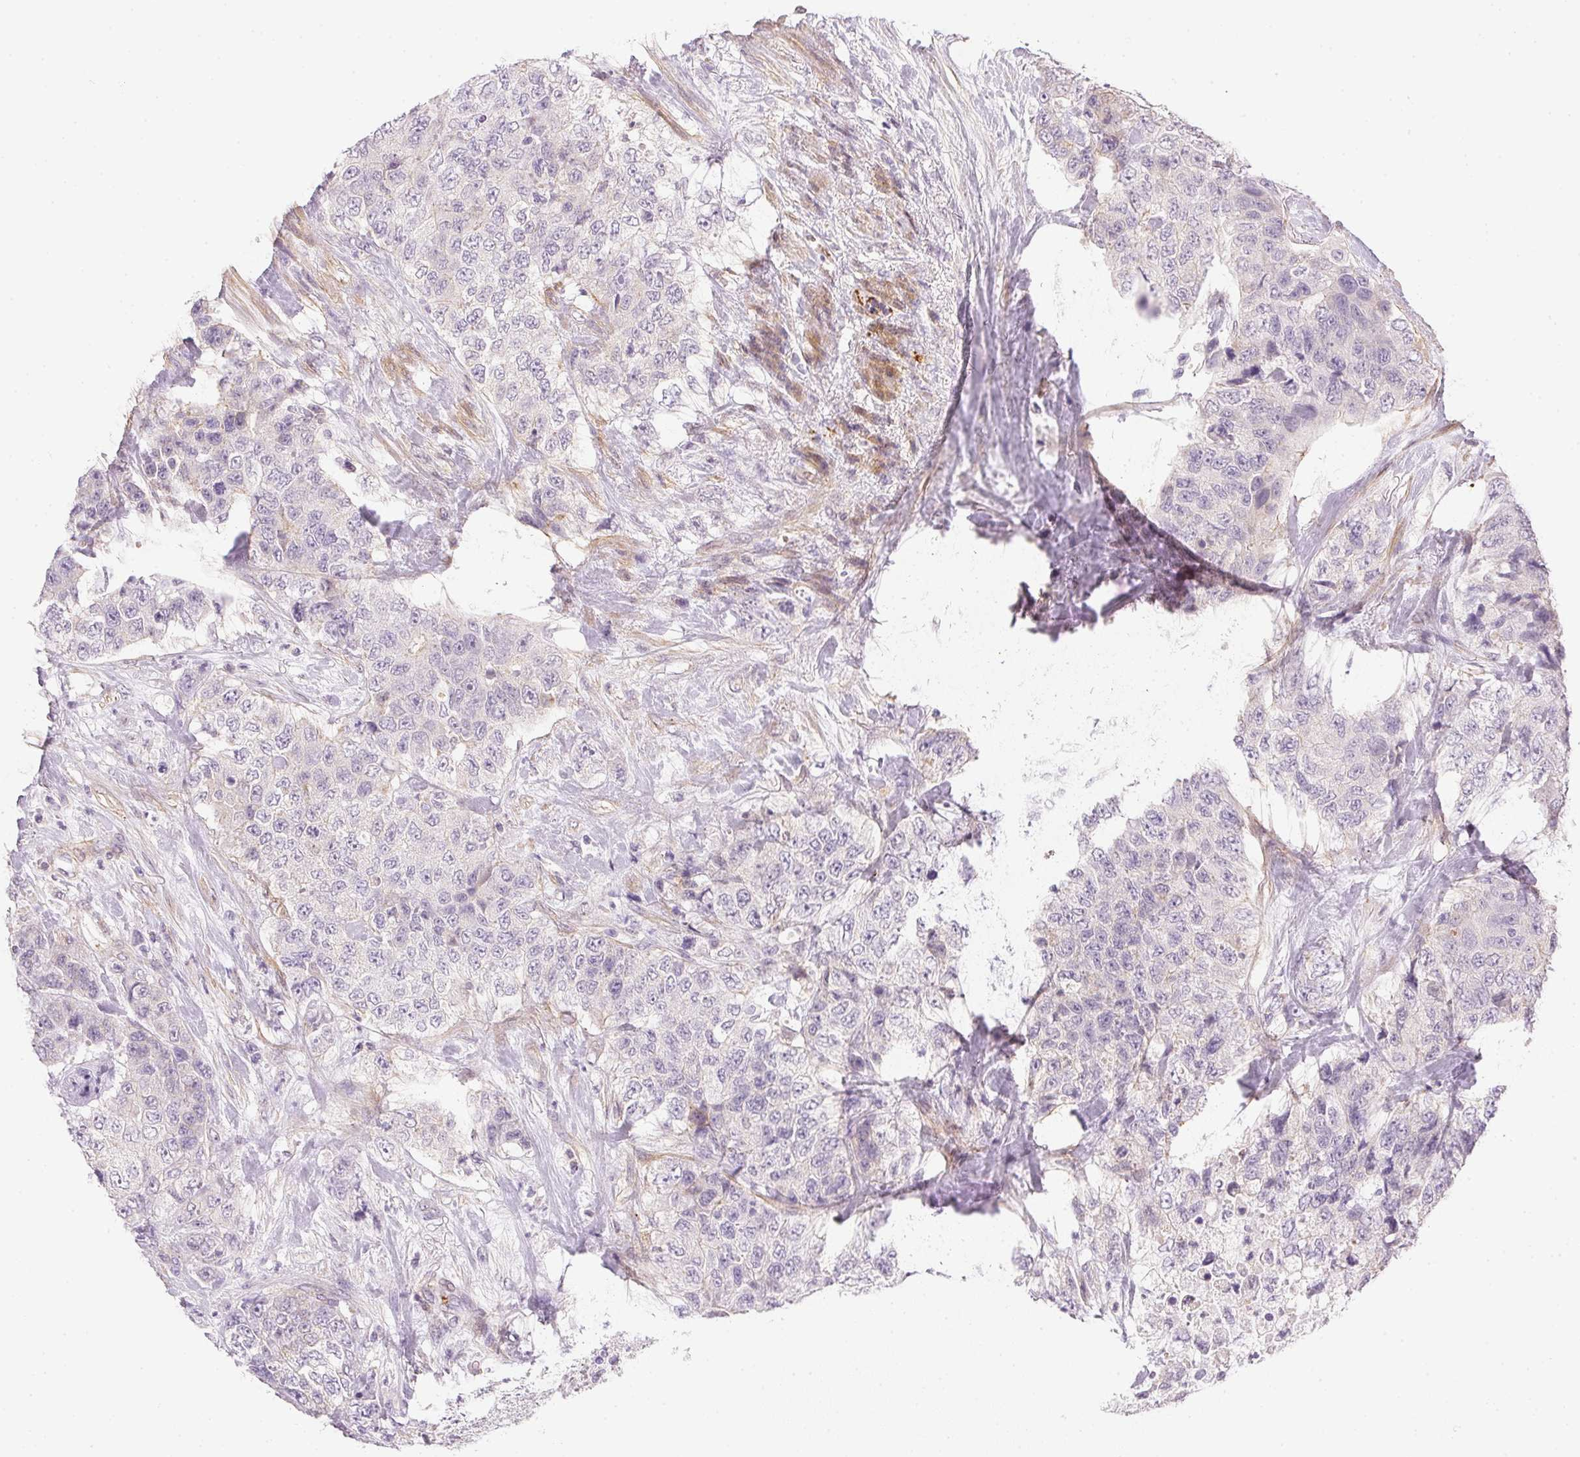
{"staining": {"intensity": "negative", "quantity": "none", "location": "none"}, "tissue": "urothelial cancer", "cell_type": "Tumor cells", "image_type": "cancer", "snomed": [{"axis": "morphology", "description": "Urothelial carcinoma, High grade"}, {"axis": "topography", "description": "Urinary bladder"}], "caption": "IHC of high-grade urothelial carcinoma exhibits no staining in tumor cells.", "gene": "PRL", "patient": {"sex": "female", "age": 78}}